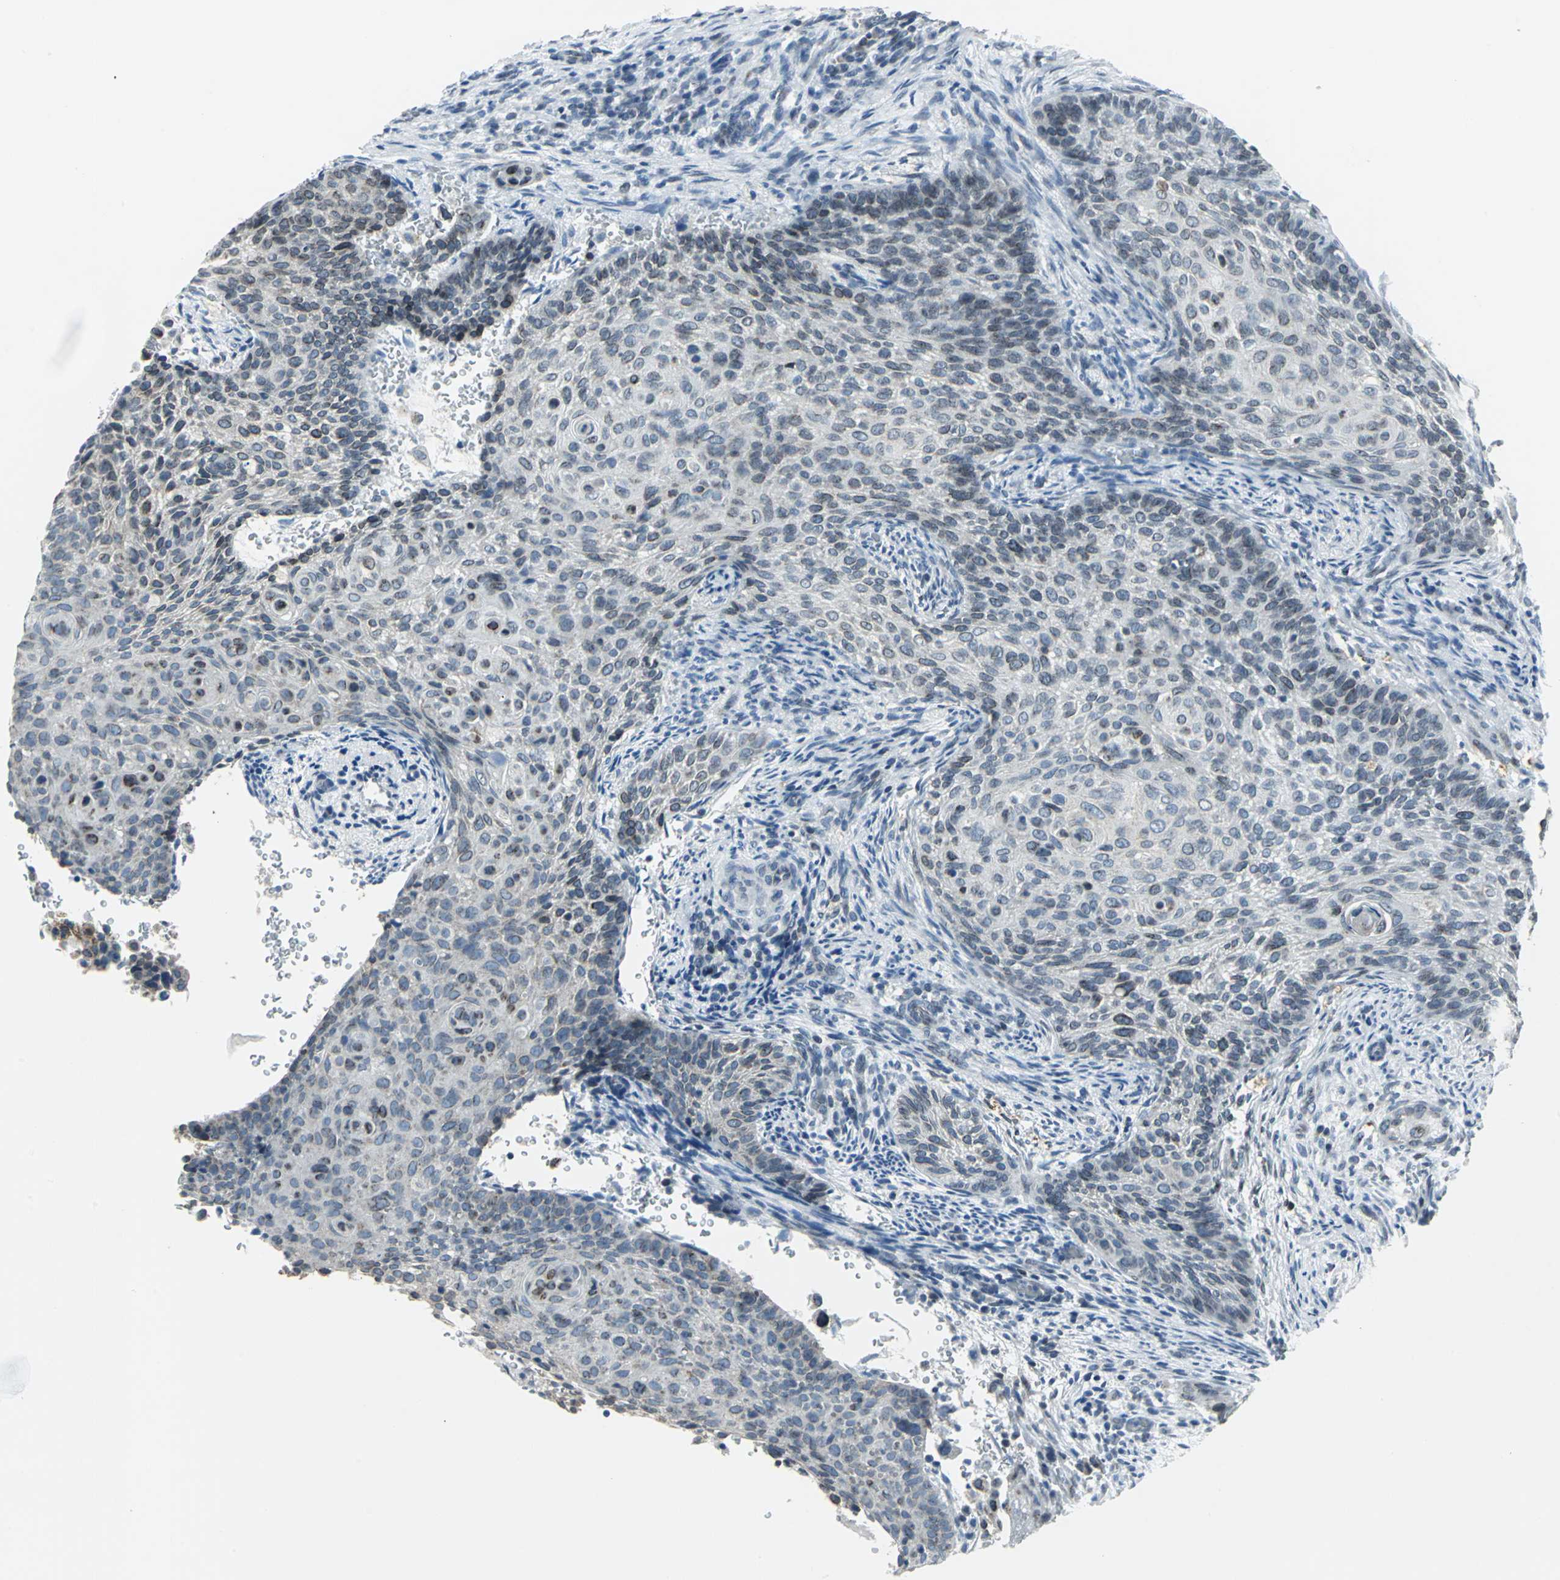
{"staining": {"intensity": "weak", "quantity": "<25%", "location": "nuclear"}, "tissue": "cervical cancer", "cell_type": "Tumor cells", "image_type": "cancer", "snomed": [{"axis": "morphology", "description": "Squamous cell carcinoma, NOS"}, {"axis": "topography", "description": "Cervix"}], "caption": "Tumor cells show no significant protein expression in cervical squamous cell carcinoma. (DAB immunohistochemistry, high magnification).", "gene": "SNUPN", "patient": {"sex": "female", "age": 33}}